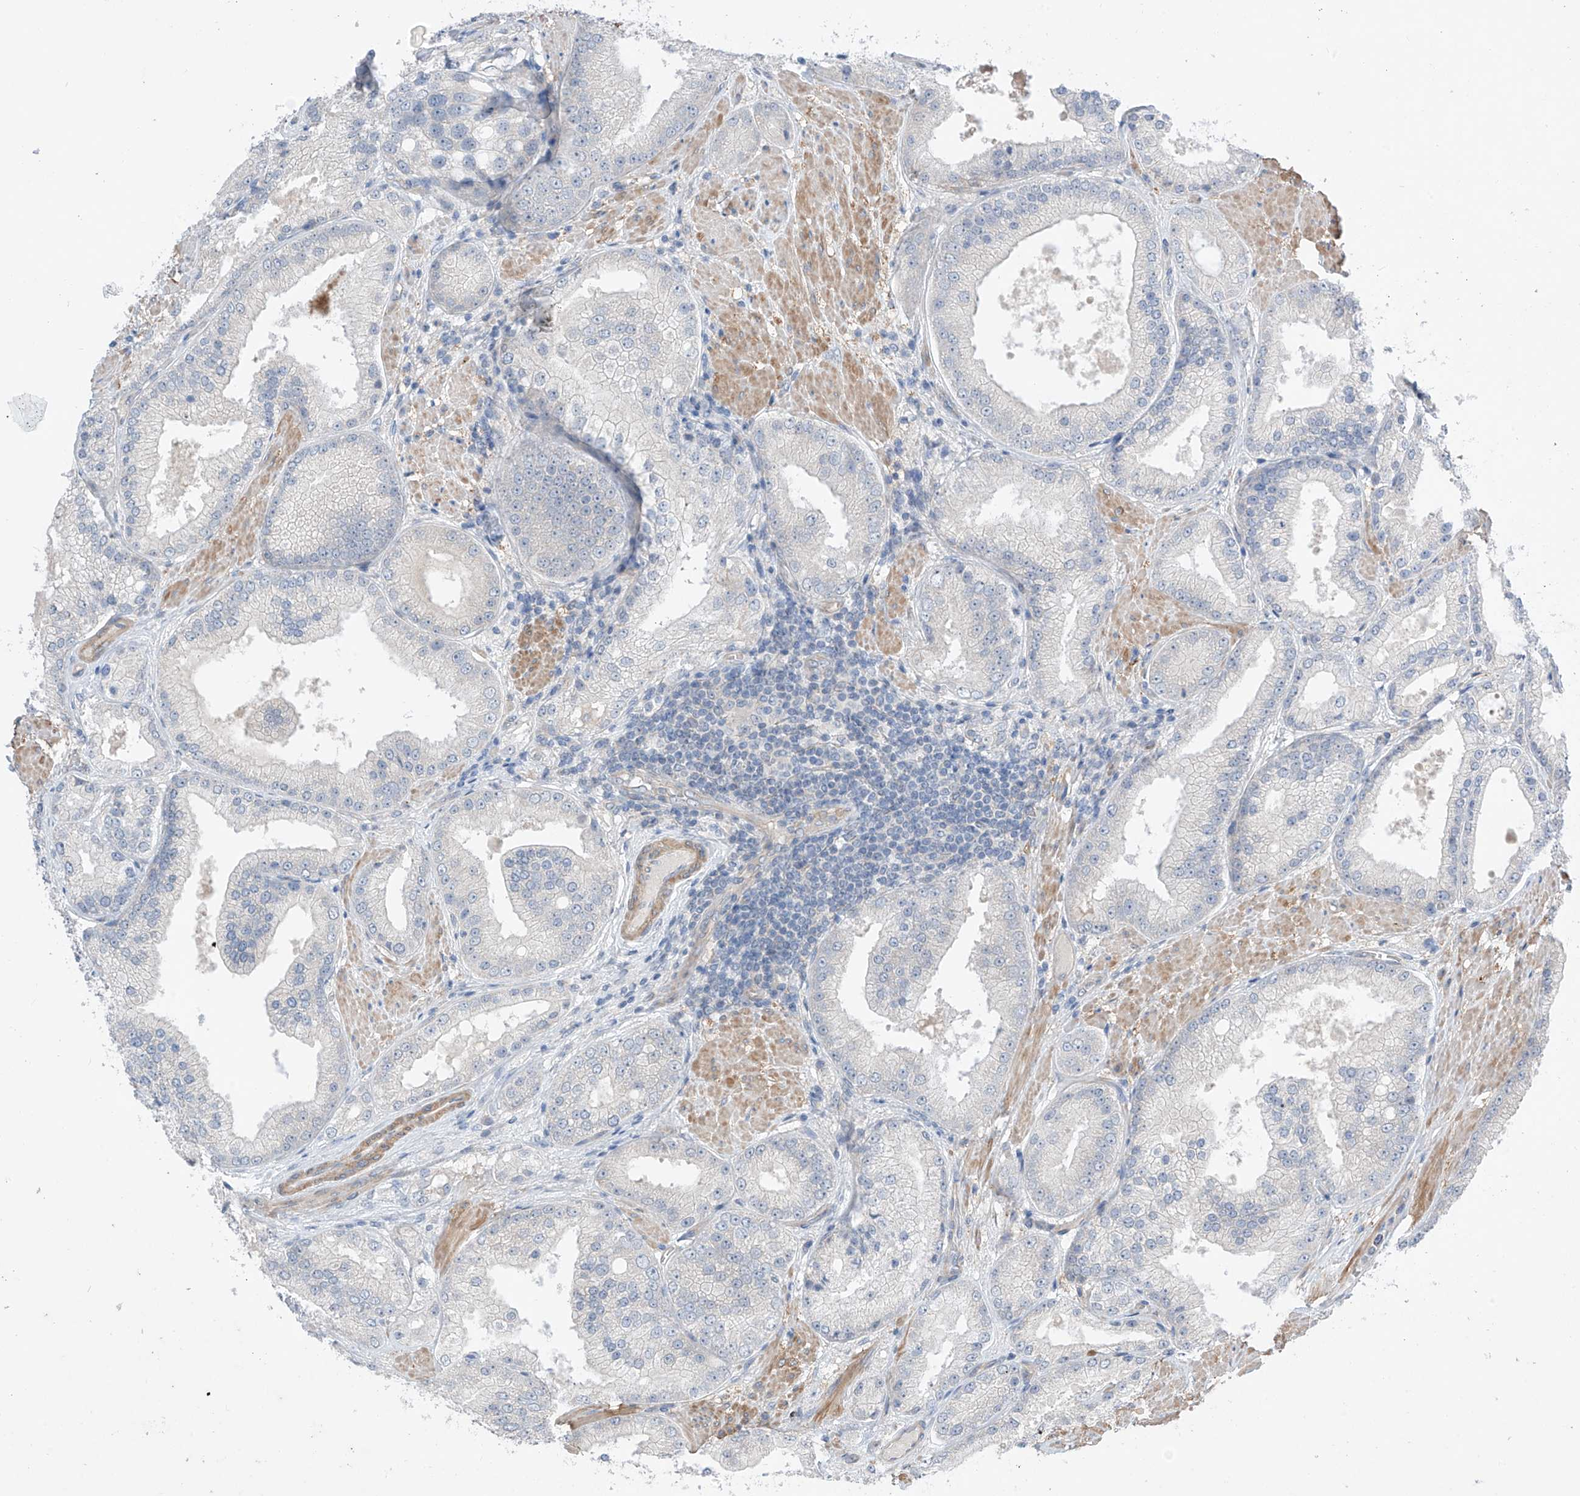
{"staining": {"intensity": "negative", "quantity": "none", "location": "none"}, "tissue": "prostate cancer", "cell_type": "Tumor cells", "image_type": "cancer", "snomed": [{"axis": "morphology", "description": "Adenocarcinoma, Low grade"}, {"axis": "topography", "description": "Prostate"}], "caption": "Immunohistochemical staining of human low-grade adenocarcinoma (prostate) displays no significant positivity in tumor cells. (Stains: DAB (3,3'-diaminobenzidine) IHC with hematoxylin counter stain, Microscopy: brightfield microscopy at high magnification).", "gene": "ABLIM2", "patient": {"sex": "male", "age": 67}}